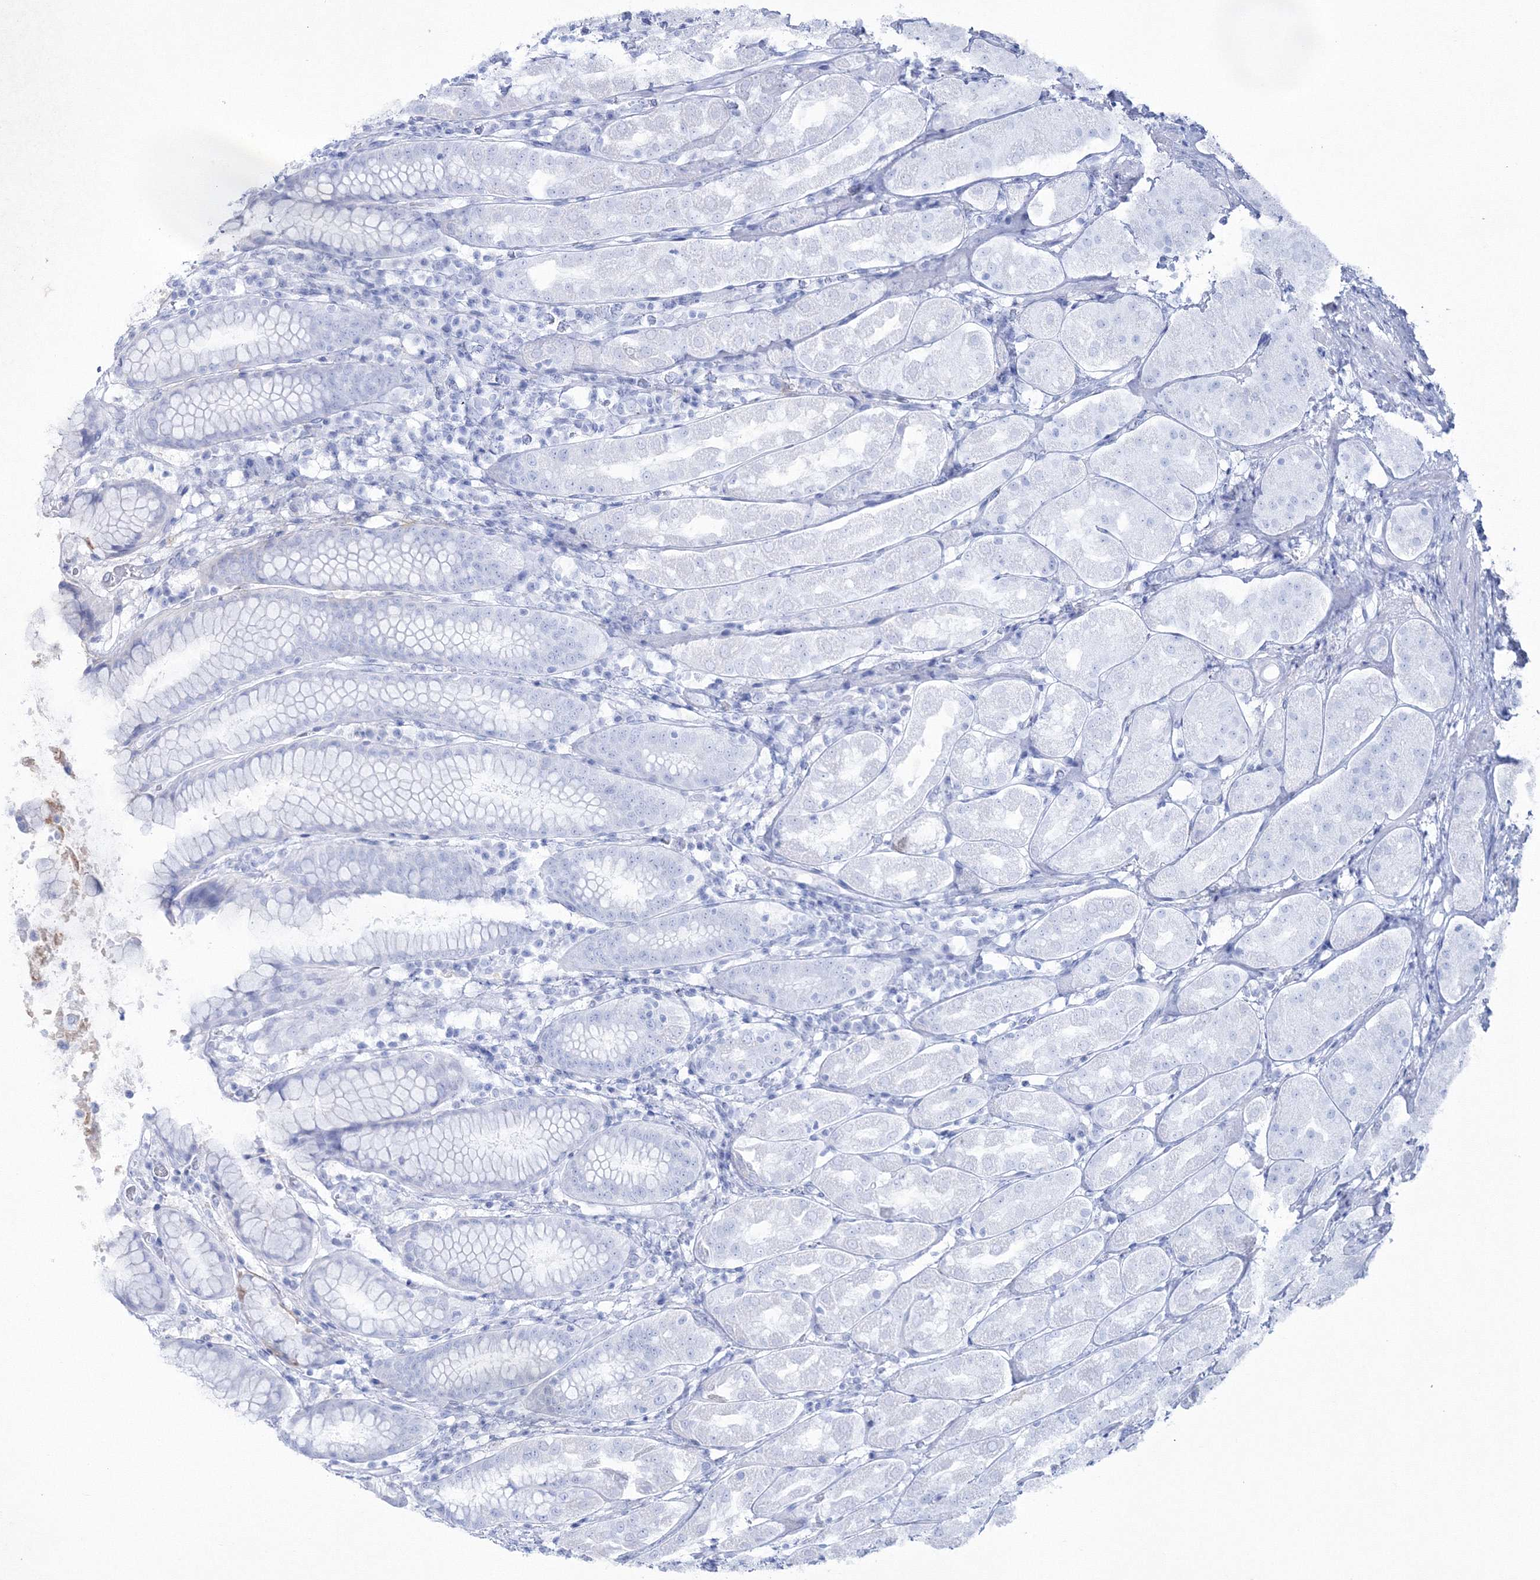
{"staining": {"intensity": "negative", "quantity": "none", "location": "none"}, "tissue": "stomach", "cell_type": "Glandular cells", "image_type": "normal", "snomed": [{"axis": "morphology", "description": "Normal tissue, NOS"}, {"axis": "topography", "description": "Stomach"}, {"axis": "topography", "description": "Stomach, lower"}], "caption": "A high-resolution image shows IHC staining of benign stomach, which displays no significant positivity in glandular cells.", "gene": "HYAL2", "patient": {"sex": "female", "age": 56}}